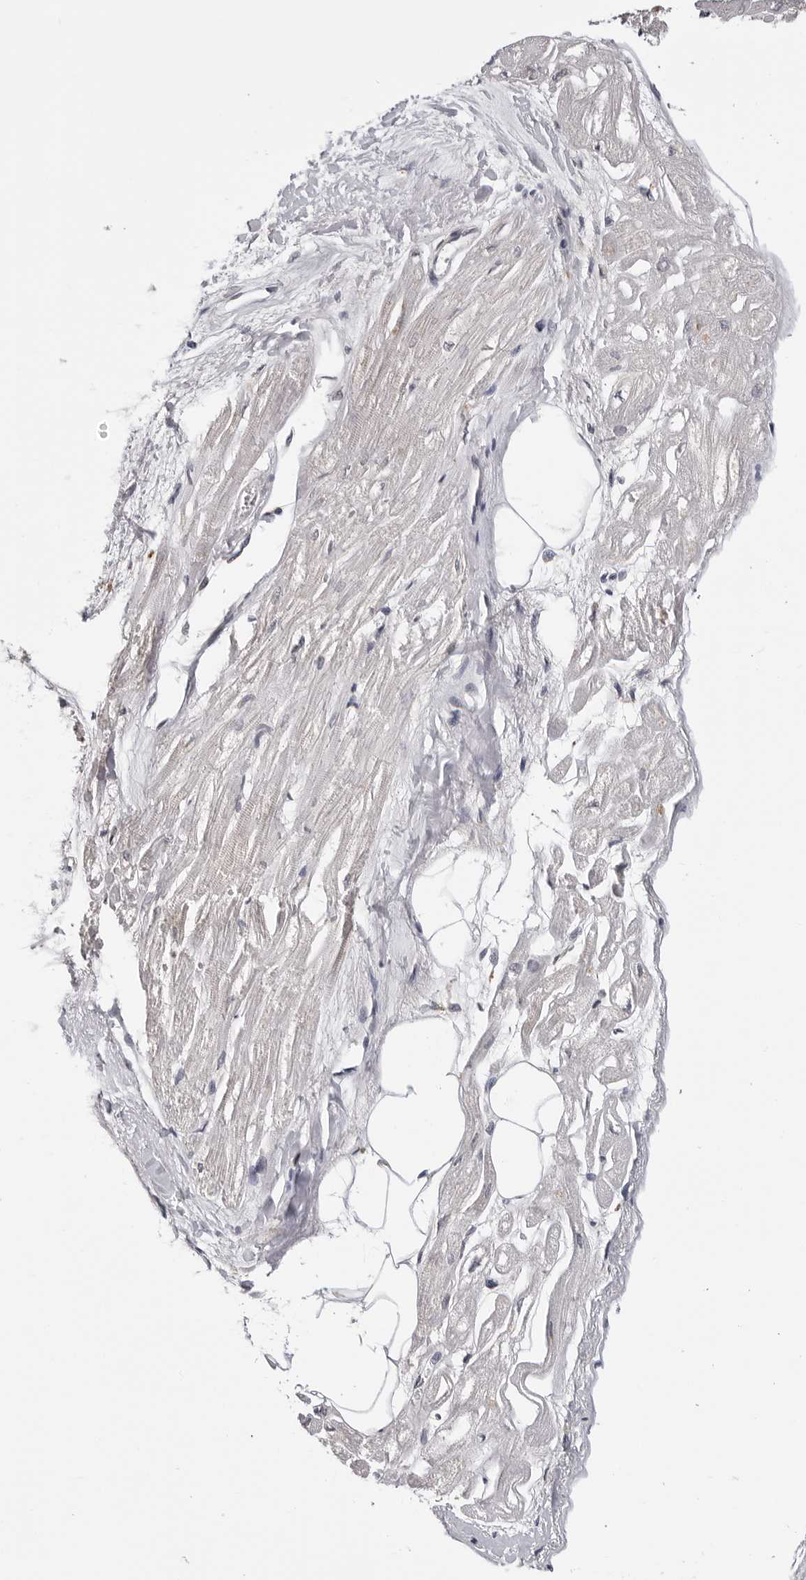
{"staining": {"intensity": "weak", "quantity": "<25%", "location": "cytoplasmic/membranous"}, "tissue": "heart muscle", "cell_type": "Cardiomyocytes", "image_type": "normal", "snomed": [{"axis": "morphology", "description": "Normal tissue, NOS"}, {"axis": "topography", "description": "Heart"}], "caption": "This is an immunohistochemistry (IHC) histopathology image of normal heart muscle. There is no positivity in cardiomyocytes.", "gene": "TRMT13", "patient": {"sex": "male", "age": 54}}